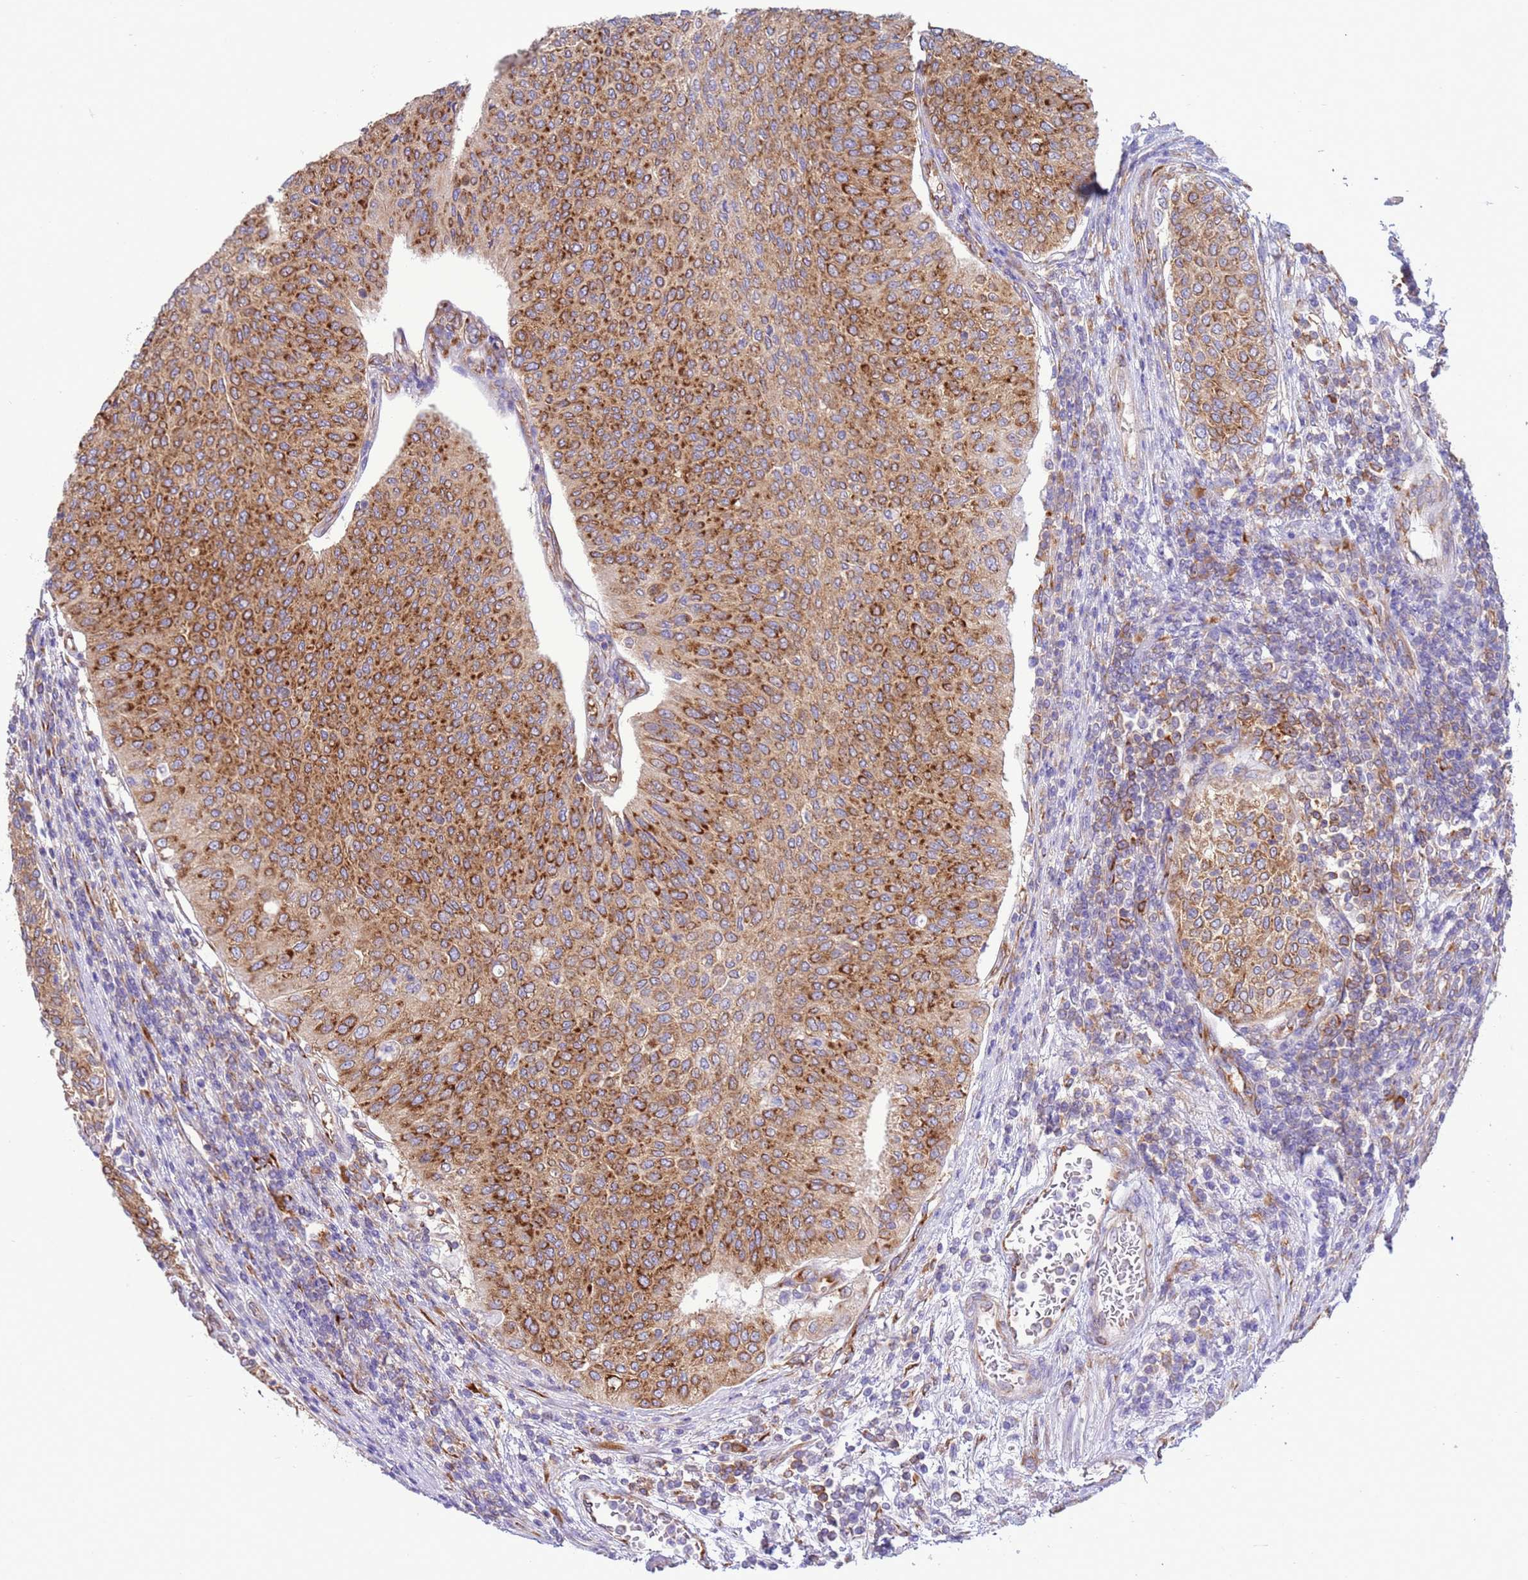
{"staining": {"intensity": "strong", "quantity": ">75%", "location": "cytoplasmic/membranous"}, "tissue": "urothelial cancer", "cell_type": "Tumor cells", "image_type": "cancer", "snomed": [{"axis": "morphology", "description": "Urothelial carcinoma, High grade"}, {"axis": "topography", "description": "Urinary bladder"}], "caption": "Human urothelial cancer stained for a protein (brown) exhibits strong cytoplasmic/membranous positive staining in approximately >75% of tumor cells.", "gene": "VARS1", "patient": {"sex": "female", "age": 79}}